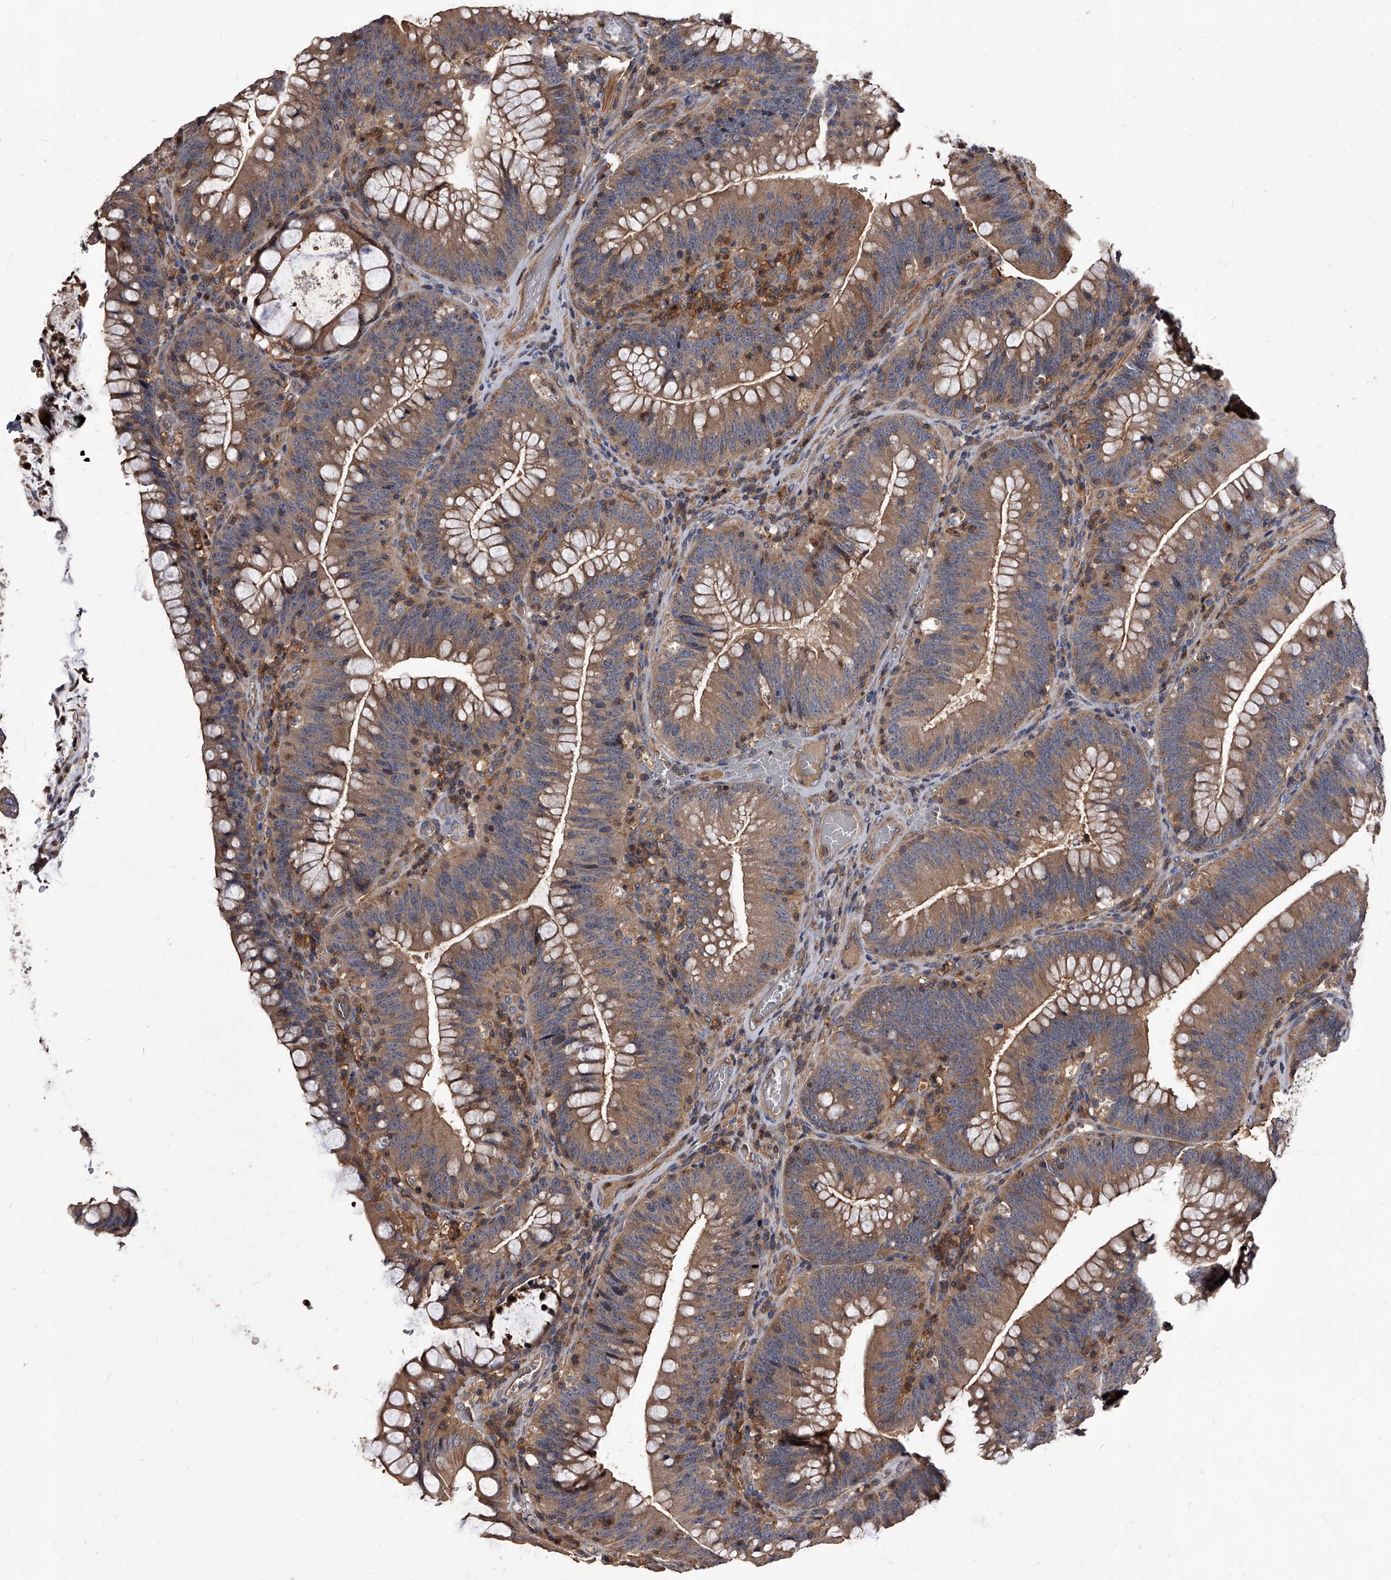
{"staining": {"intensity": "moderate", "quantity": ">75%", "location": "cytoplasmic/membranous"}, "tissue": "colorectal cancer", "cell_type": "Tumor cells", "image_type": "cancer", "snomed": [{"axis": "morphology", "description": "Normal tissue, NOS"}, {"axis": "topography", "description": "Colon"}], "caption": "A histopathology image showing moderate cytoplasmic/membranous staining in approximately >75% of tumor cells in colorectal cancer, as visualized by brown immunohistochemical staining.", "gene": "STK36", "patient": {"sex": "female", "age": 82}}